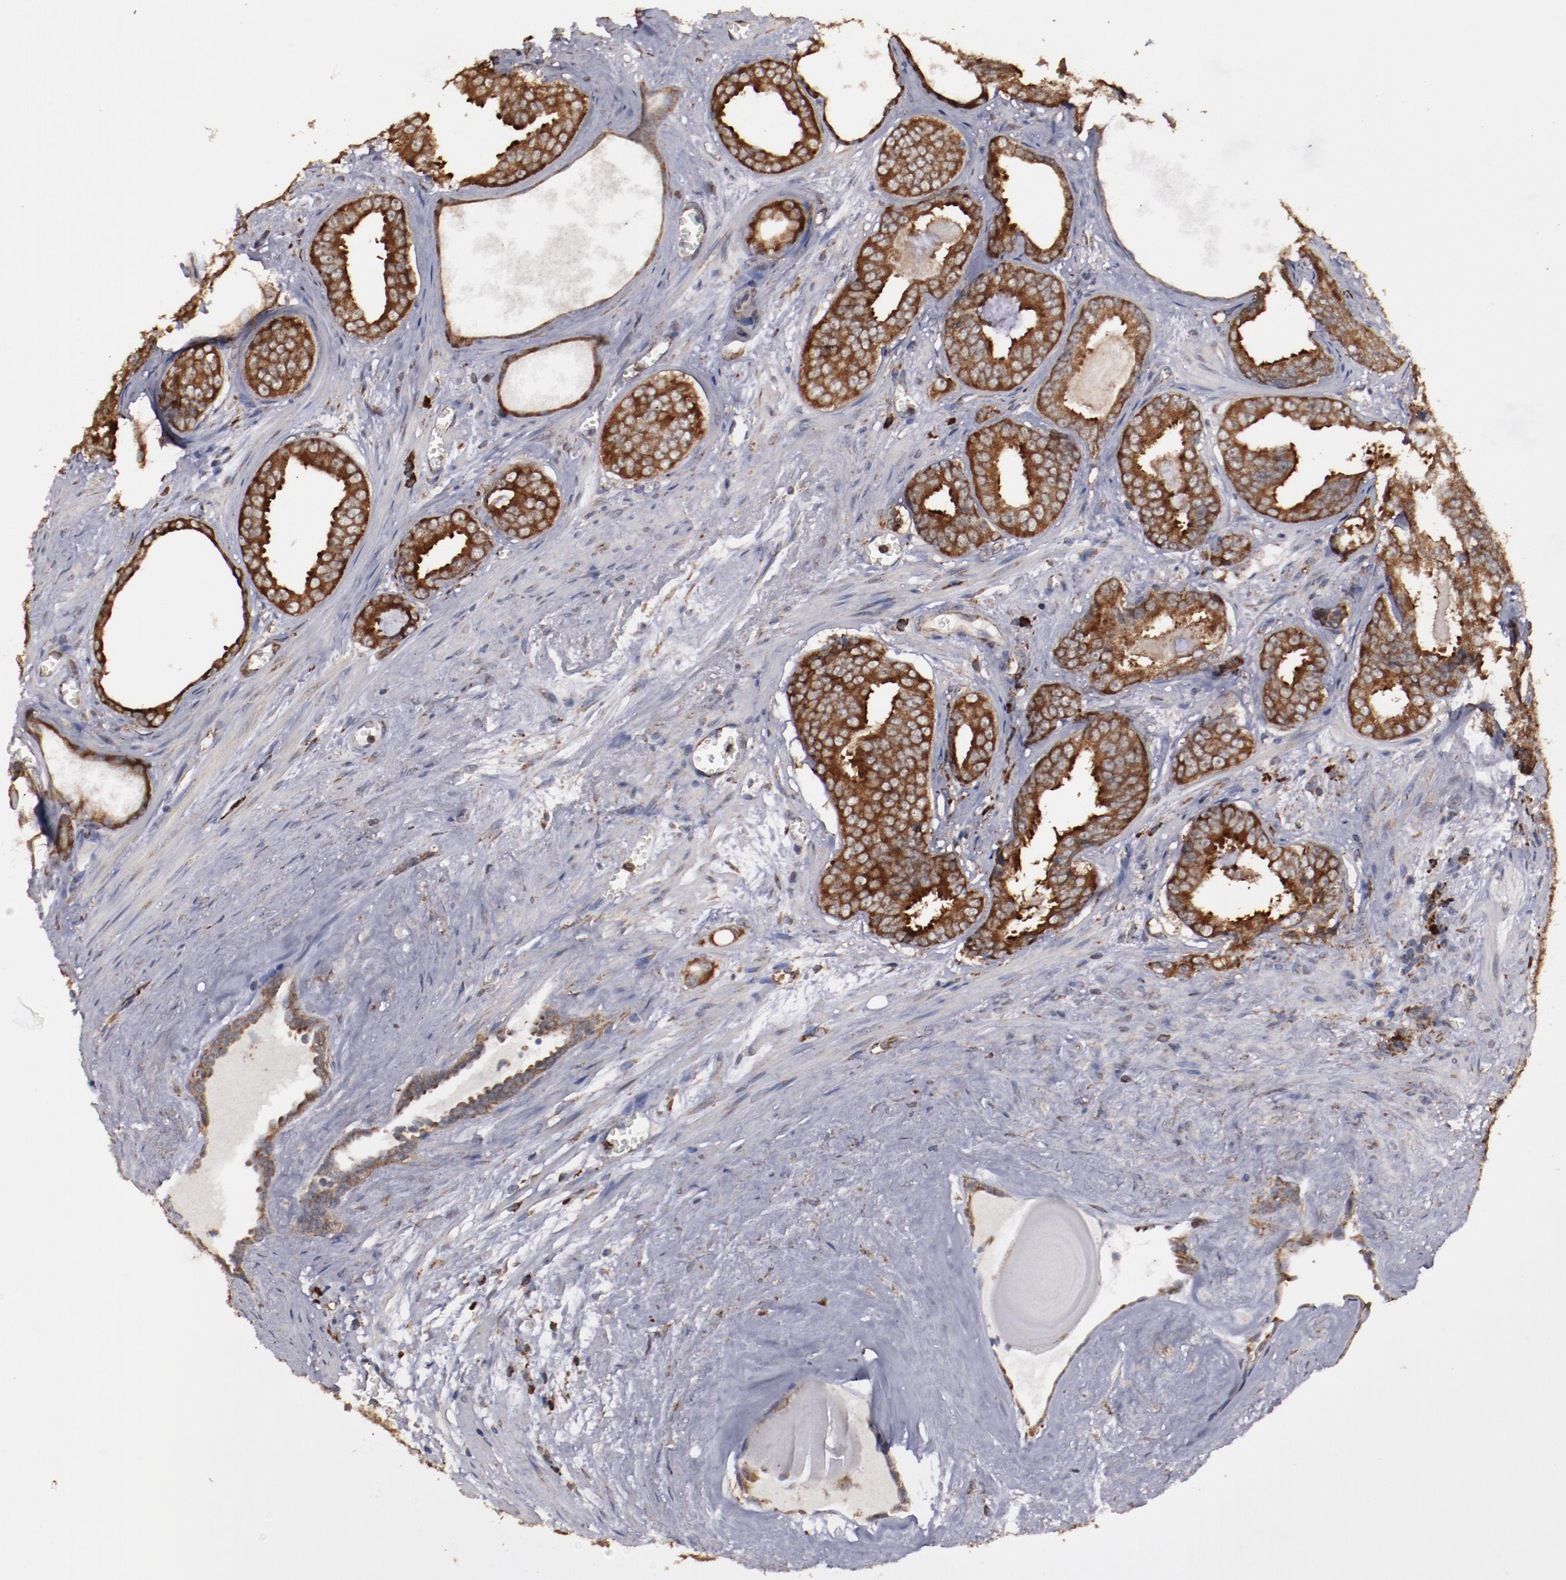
{"staining": {"intensity": "moderate", "quantity": ">75%", "location": "cytoplasmic/membranous"}, "tissue": "prostate cancer", "cell_type": "Tumor cells", "image_type": "cancer", "snomed": [{"axis": "morphology", "description": "Adenocarcinoma, Medium grade"}, {"axis": "topography", "description": "Prostate"}], "caption": "Protein expression analysis of prostate cancer (medium-grade adenocarcinoma) exhibits moderate cytoplasmic/membranous expression in approximately >75% of tumor cells. The staining was performed using DAB to visualize the protein expression in brown, while the nuclei were stained in blue with hematoxylin (Magnification: 20x).", "gene": "RPS4Y1", "patient": {"sex": "male", "age": 79}}